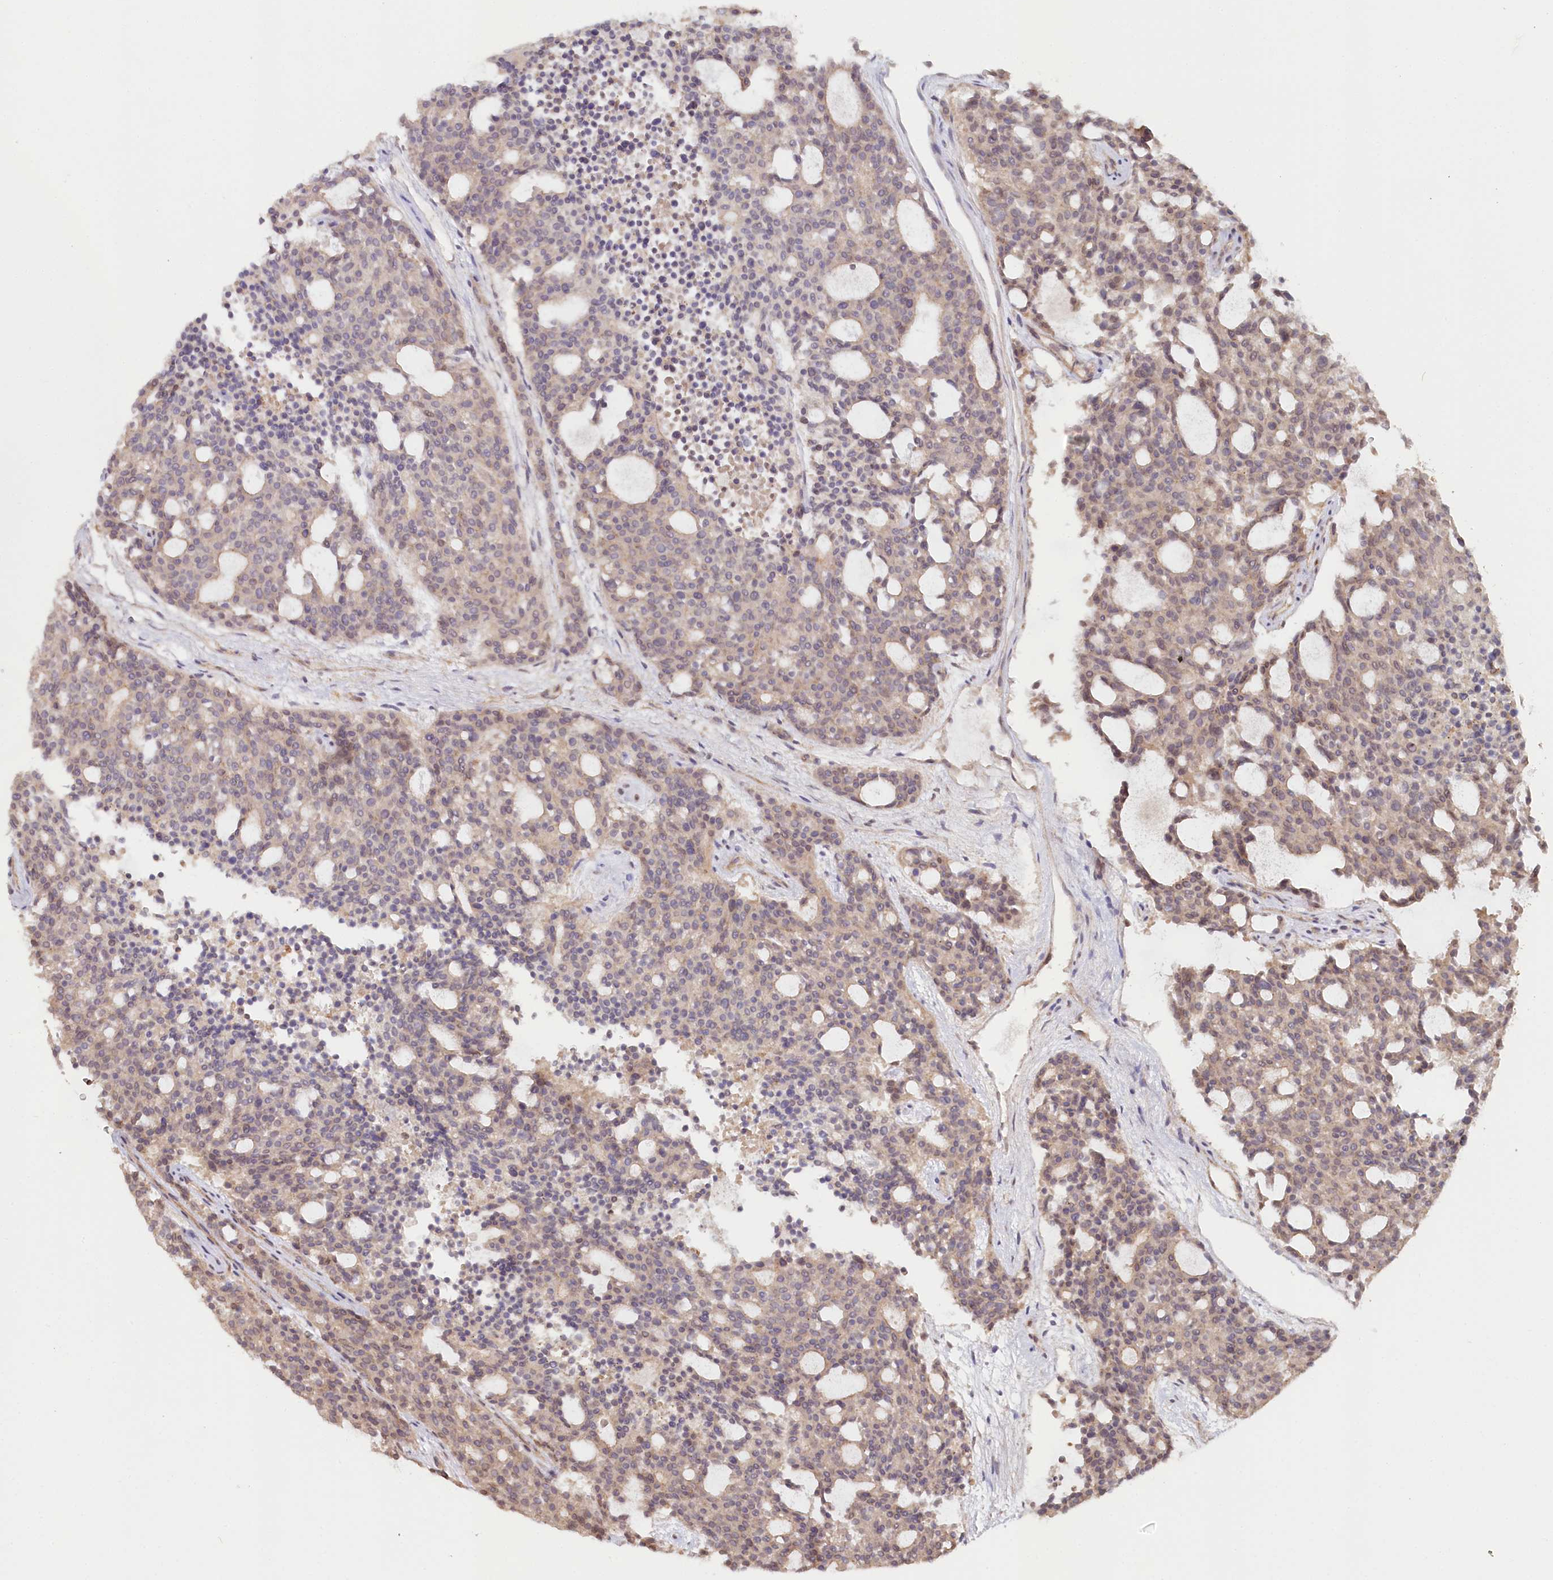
{"staining": {"intensity": "weak", "quantity": "25%-75%", "location": "cytoplasmic/membranous"}, "tissue": "carcinoid", "cell_type": "Tumor cells", "image_type": "cancer", "snomed": [{"axis": "morphology", "description": "Carcinoid, malignant, NOS"}, {"axis": "topography", "description": "Pancreas"}], "caption": "Immunohistochemistry staining of malignant carcinoid, which demonstrates low levels of weak cytoplasmic/membranous expression in about 25%-75% of tumor cells indicating weak cytoplasmic/membranous protein positivity. The staining was performed using DAB (3,3'-diaminobenzidine) (brown) for protein detection and nuclei were counterstained in hematoxylin (blue).", "gene": "TCHP", "patient": {"sex": "female", "age": 54}}